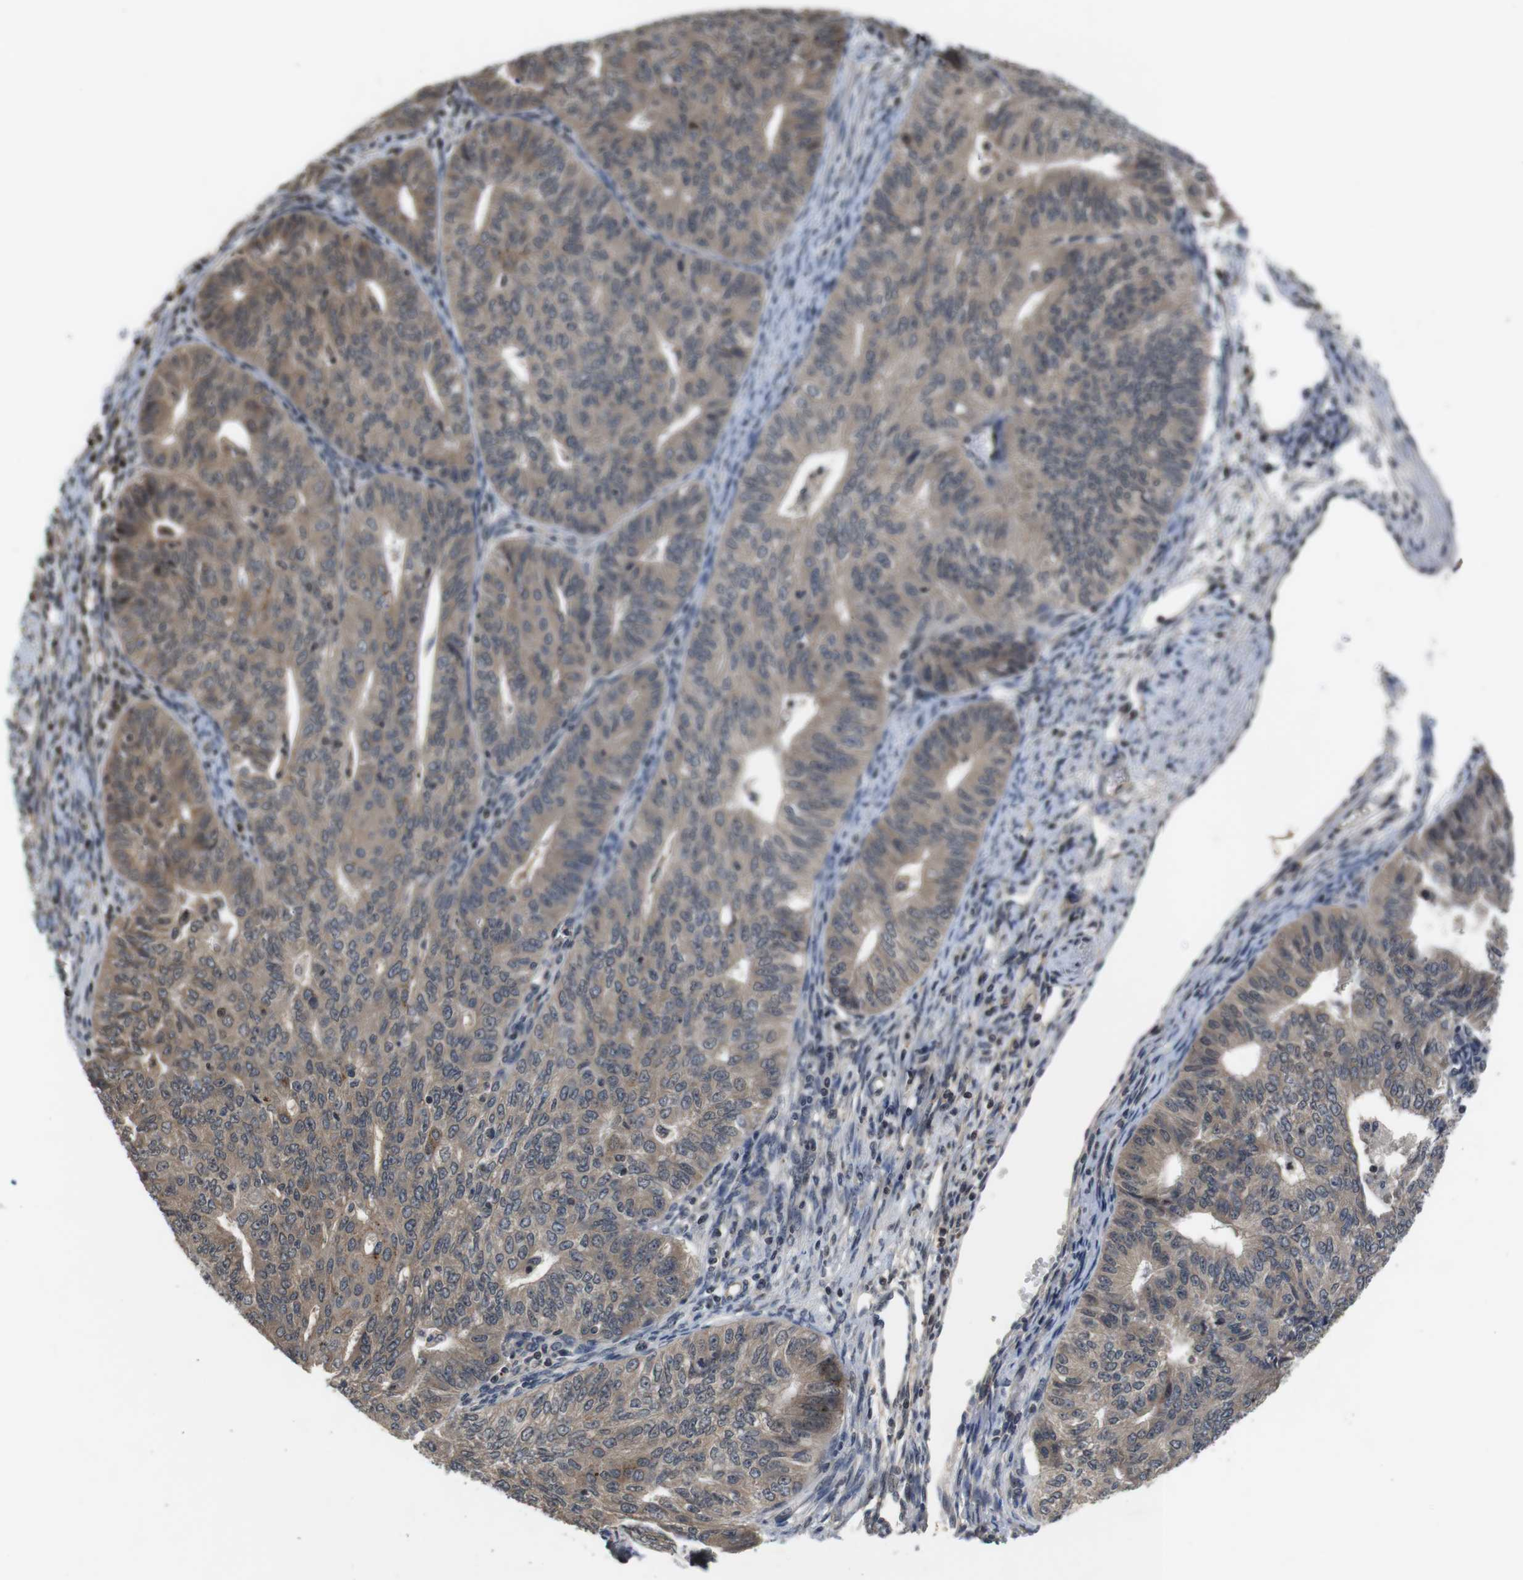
{"staining": {"intensity": "moderate", "quantity": ">75%", "location": "cytoplasmic/membranous"}, "tissue": "endometrial cancer", "cell_type": "Tumor cells", "image_type": "cancer", "snomed": [{"axis": "morphology", "description": "Adenocarcinoma, NOS"}, {"axis": "topography", "description": "Endometrium"}], "caption": "Endometrial adenocarcinoma was stained to show a protein in brown. There is medium levels of moderate cytoplasmic/membranous positivity in about >75% of tumor cells.", "gene": "FADD", "patient": {"sex": "female", "age": 32}}